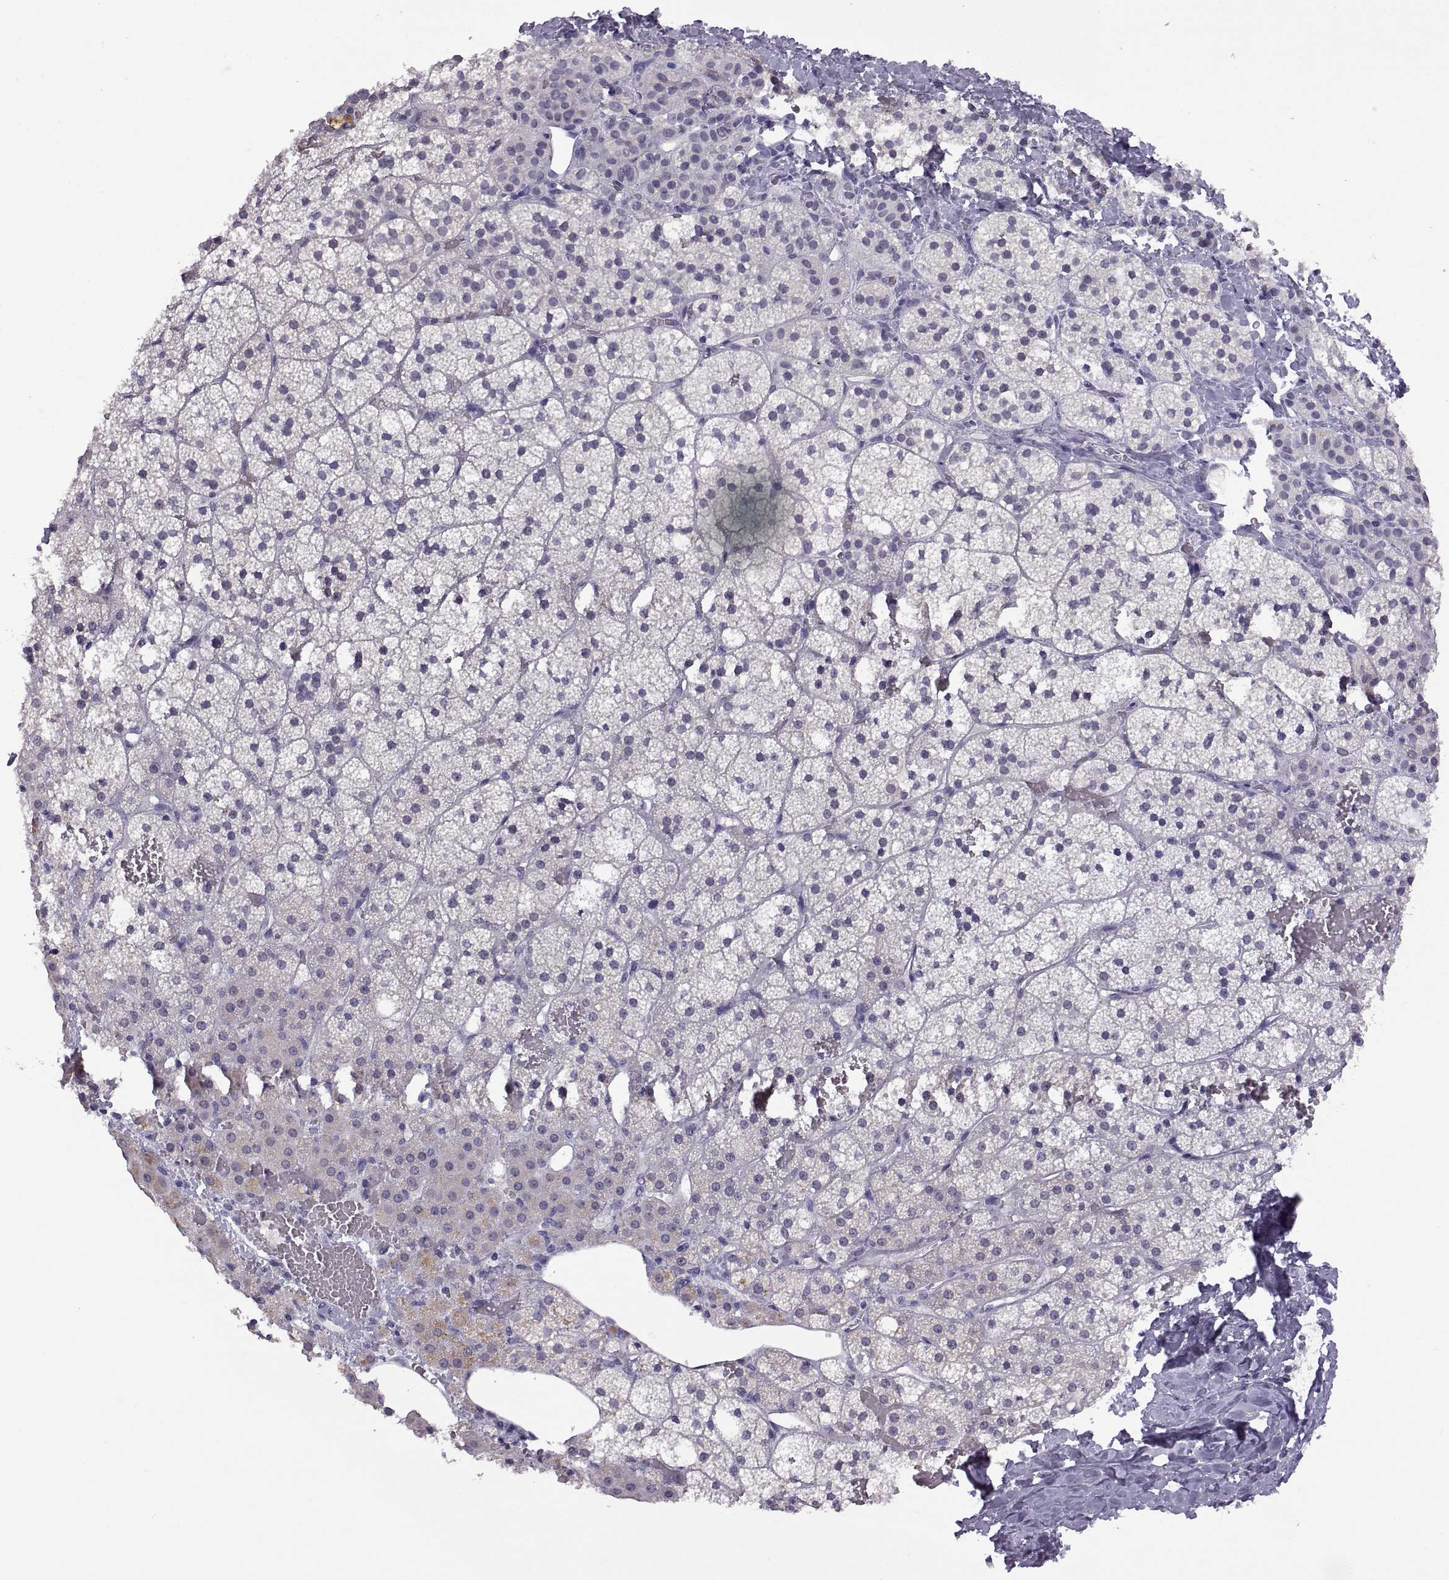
{"staining": {"intensity": "weak", "quantity": "<25%", "location": "cytoplasmic/membranous"}, "tissue": "adrenal gland", "cell_type": "Glandular cells", "image_type": "normal", "snomed": [{"axis": "morphology", "description": "Normal tissue, NOS"}, {"axis": "topography", "description": "Adrenal gland"}], "caption": "The image reveals no significant staining in glandular cells of adrenal gland.", "gene": "RDM1", "patient": {"sex": "male", "age": 53}}